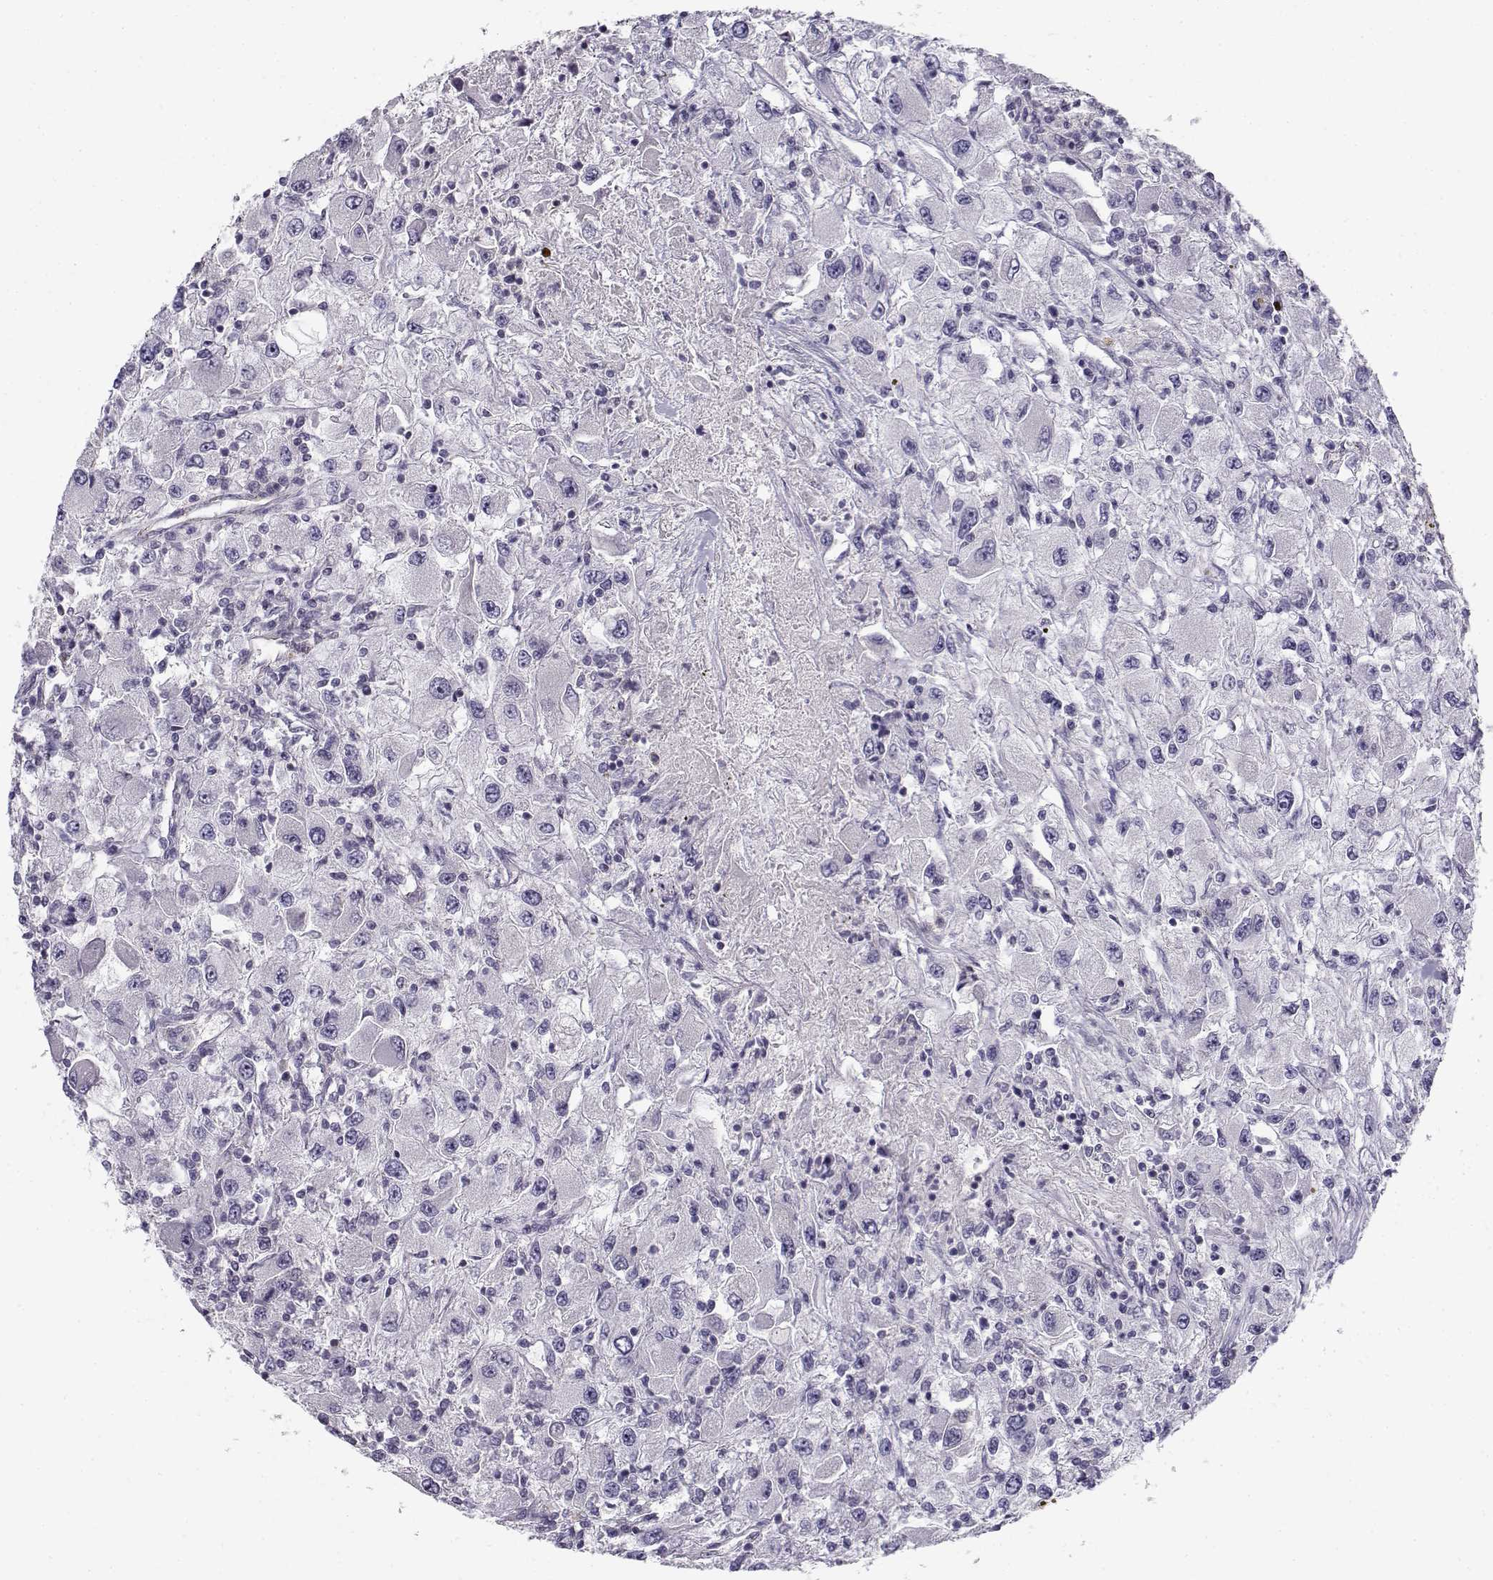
{"staining": {"intensity": "negative", "quantity": "none", "location": "none"}, "tissue": "renal cancer", "cell_type": "Tumor cells", "image_type": "cancer", "snomed": [{"axis": "morphology", "description": "Adenocarcinoma, NOS"}, {"axis": "topography", "description": "Kidney"}], "caption": "Renal adenocarcinoma was stained to show a protein in brown. There is no significant expression in tumor cells.", "gene": "MYO1A", "patient": {"sex": "female", "age": 67}}